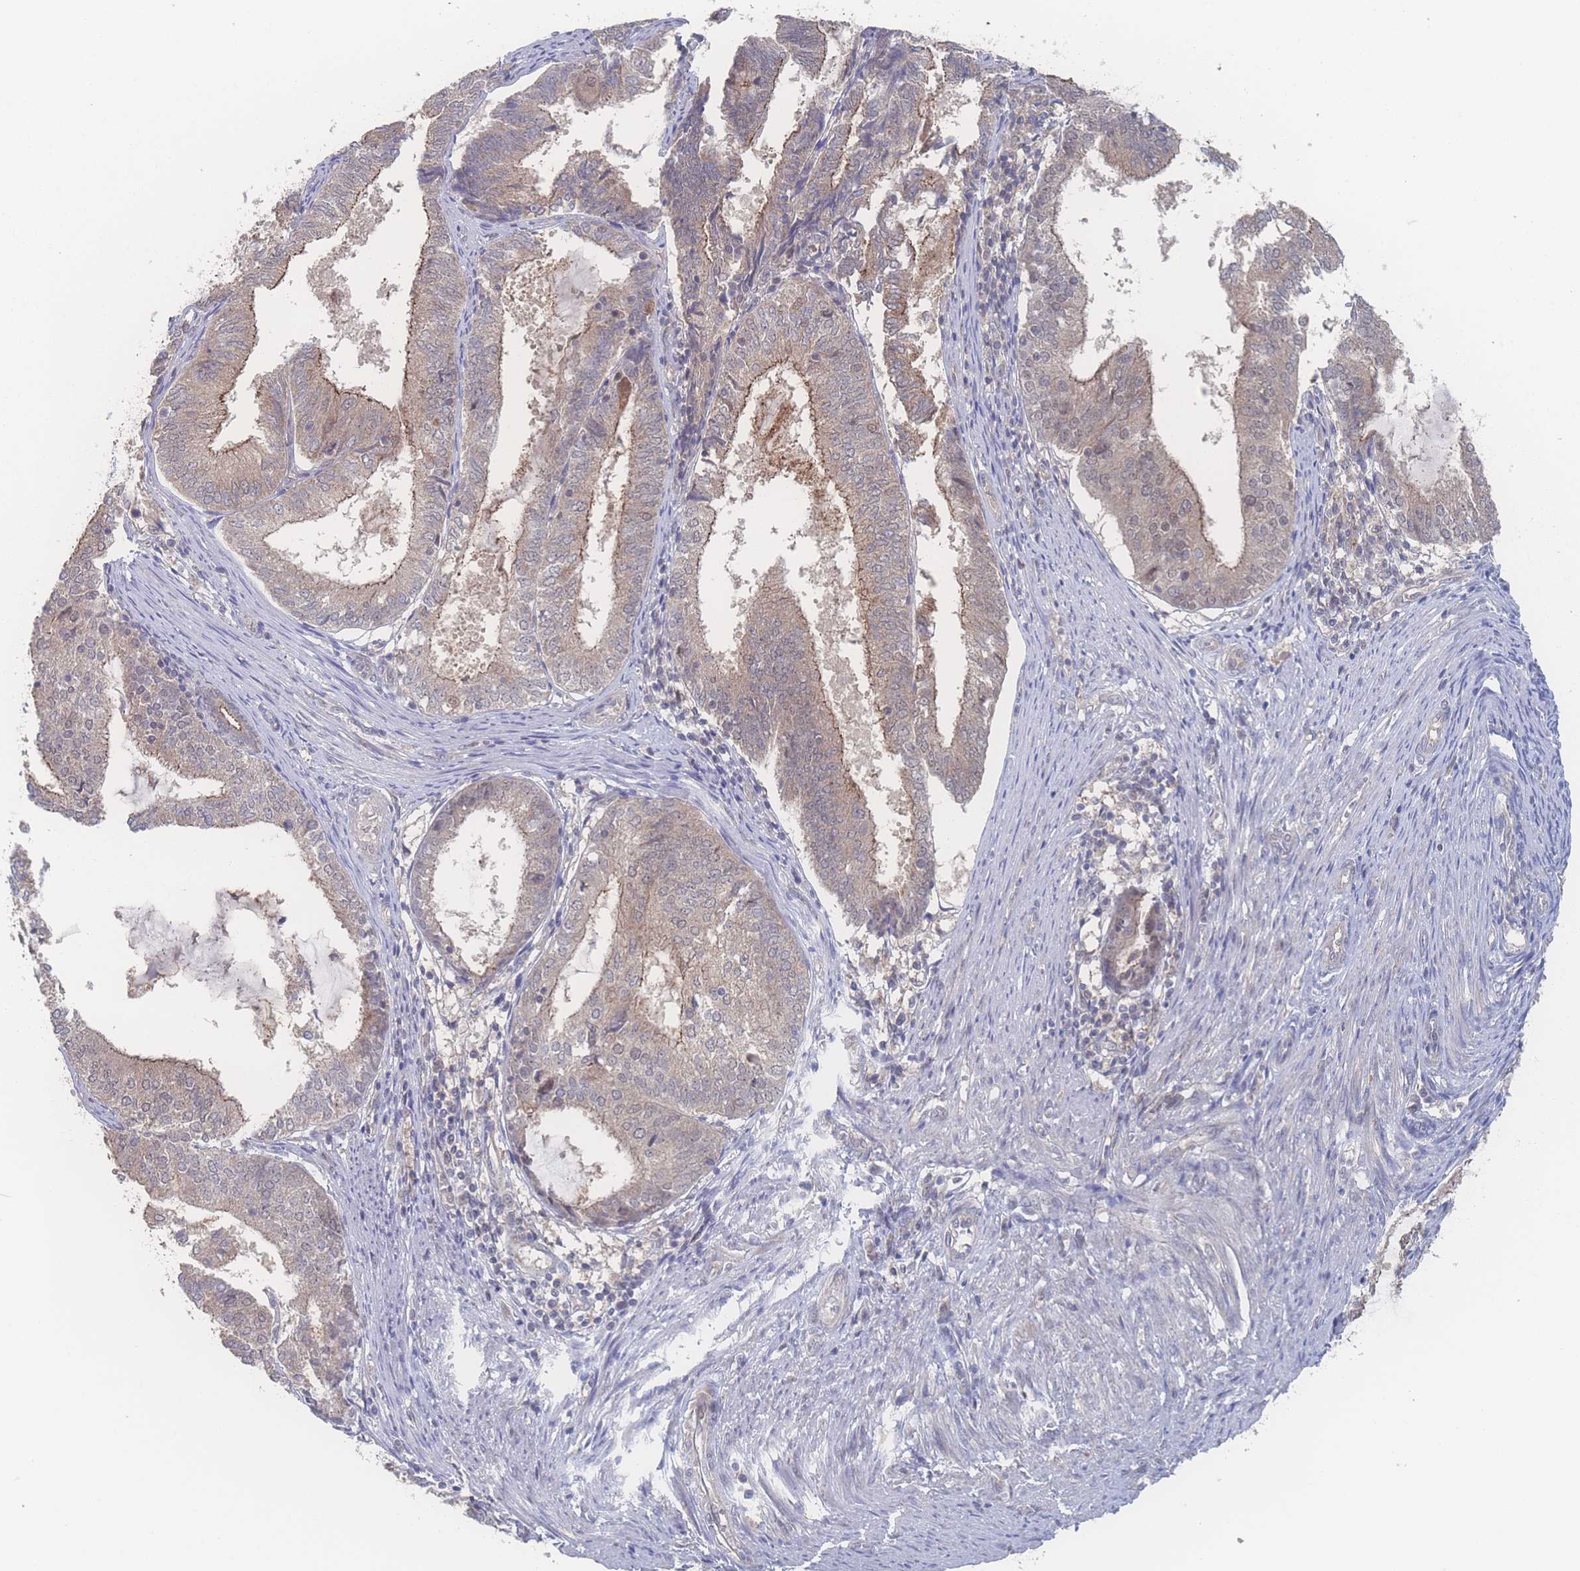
{"staining": {"intensity": "moderate", "quantity": "<25%", "location": "cytoplasmic/membranous"}, "tissue": "endometrial cancer", "cell_type": "Tumor cells", "image_type": "cancer", "snomed": [{"axis": "morphology", "description": "Adenocarcinoma, NOS"}, {"axis": "topography", "description": "Endometrium"}], "caption": "This is a photomicrograph of immunohistochemistry staining of endometrial cancer, which shows moderate expression in the cytoplasmic/membranous of tumor cells.", "gene": "NBEAL1", "patient": {"sex": "female", "age": 81}}